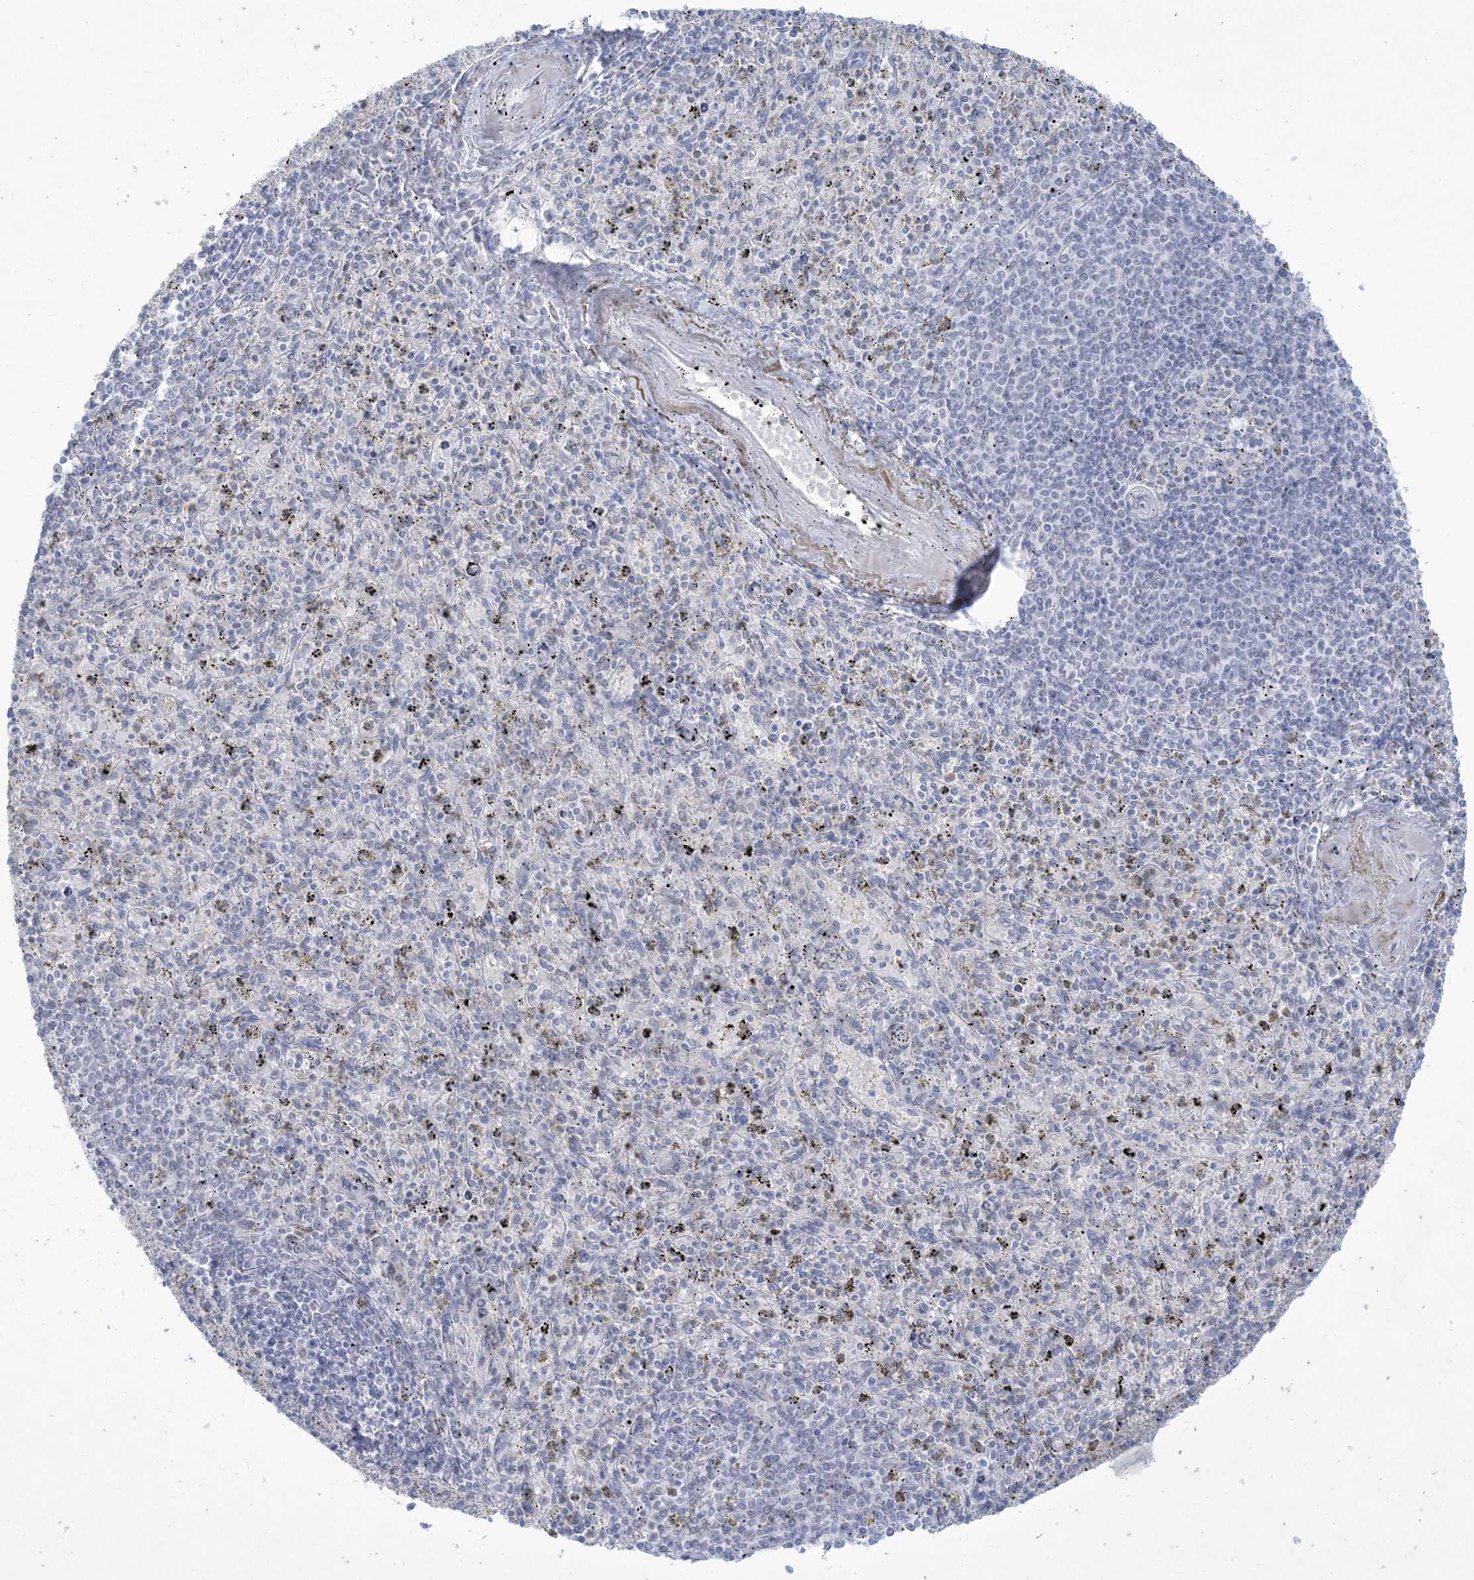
{"staining": {"intensity": "negative", "quantity": "none", "location": "none"}, "tissue": "spleen", "cell_type": "Cells in red pulp", "image_type": "normal", "snomed": [{"axis": "morphology", "description": "Normal tissue, NOS"}, {"axis": "topography", "description": "Spleen"}], "caption": "DAB immunohistochemical staining of benign human spleen exhibits no significant expression in cells in red pulp. (DAB IHC with hematoxylin counter stain).", "gene": "HOMEZ", "patient": {"sex": "male", "age": 72}}